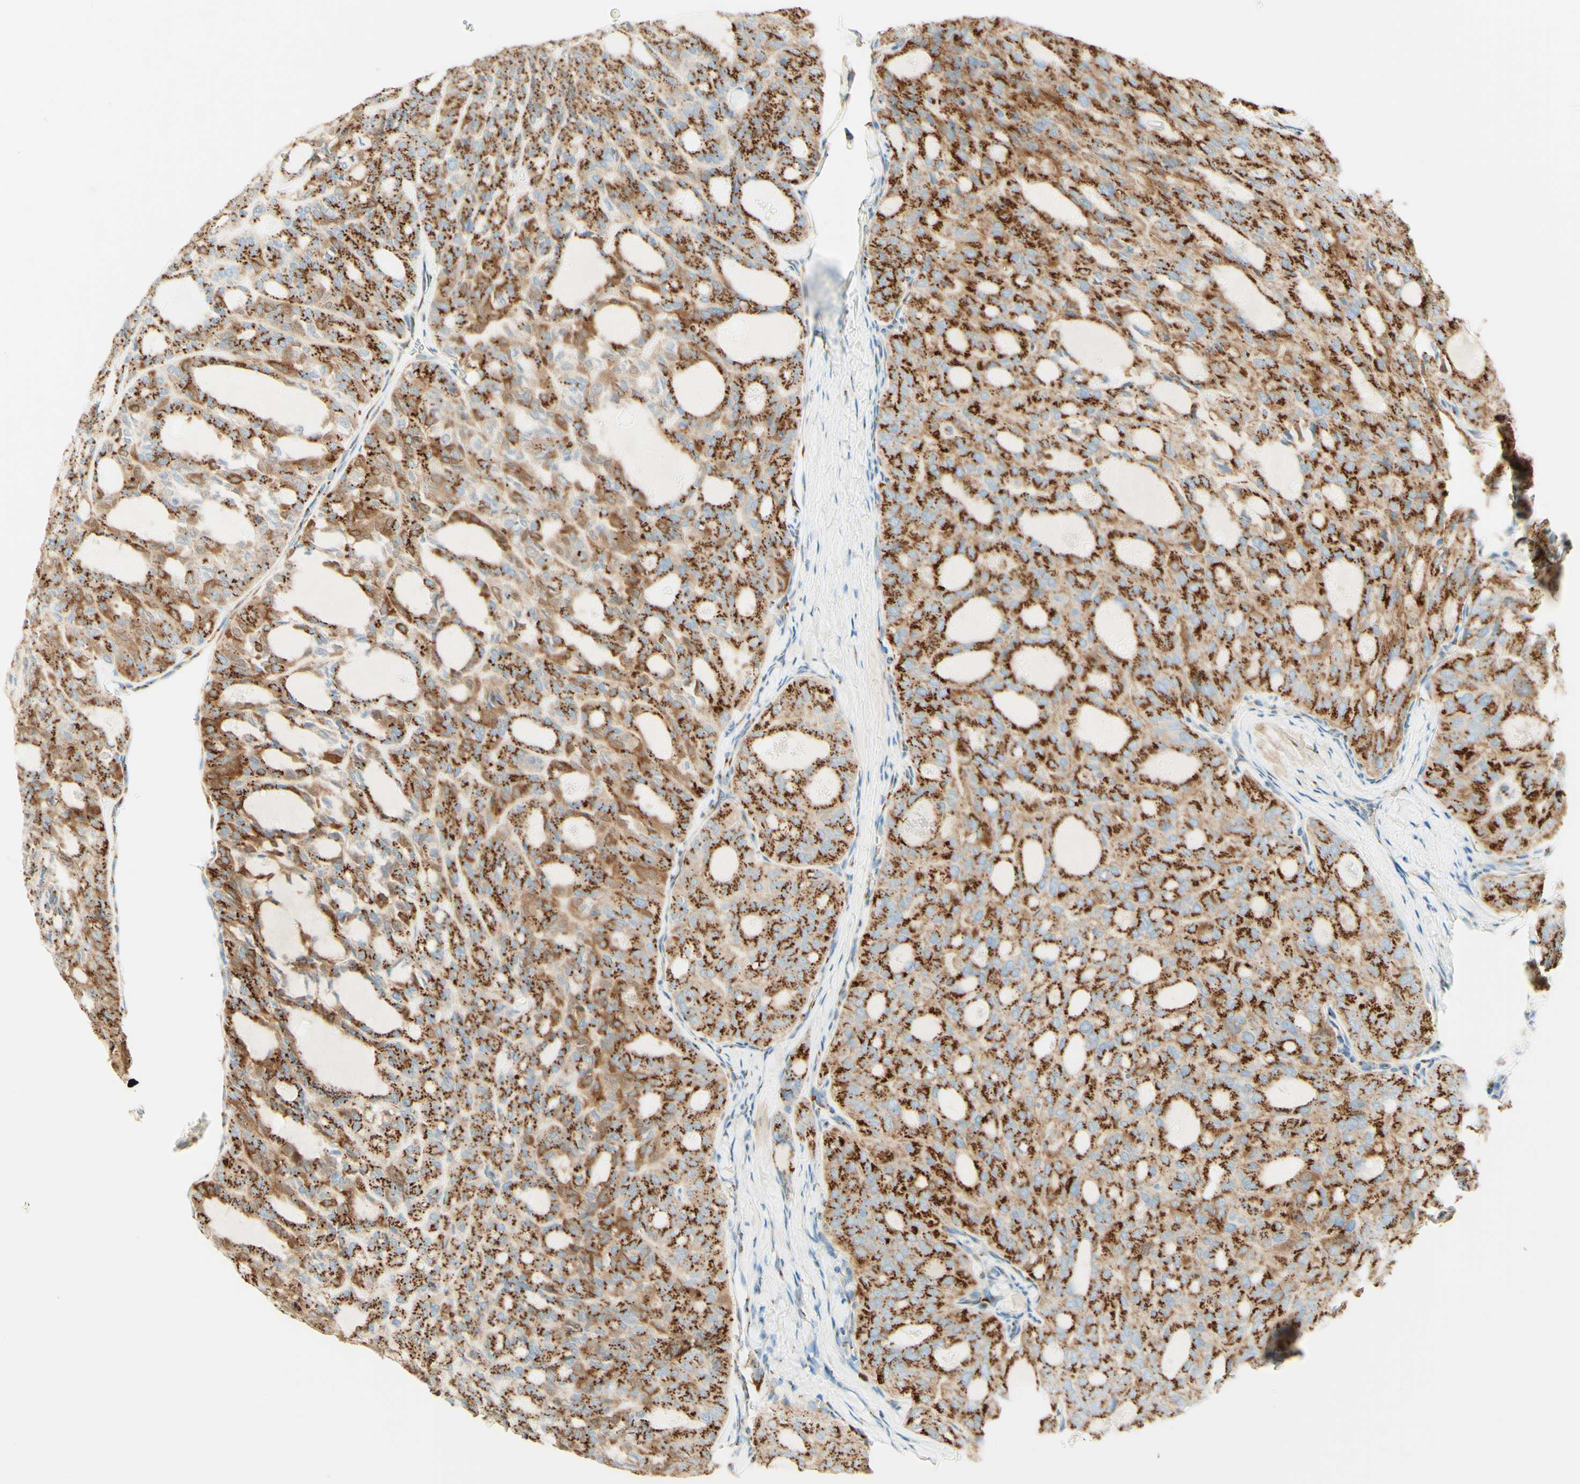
{"staining": {"intensity": "strong", "quantity": ">75%", "location": "cytoplasmic/membranous"}, "tissue": "thyroid cancer", "cell_type": "Tumor cells", "image_type": "cancer", "snomed": [{"axis": "morphology", "description": "Follicular adenoma carcinoma, NOS"}, {"axis": "topography", "description": "Thyroid gland"}], "caption": "Immunohistochemical staining of human thyroid cancer (follicular adenoma carcinoma) reveals strong cytoplasmic/membranous protein positivity in about >75% of tumor cells.", "gene": "GOLGB1", "patient": {"sex": "male", "age": 75}}